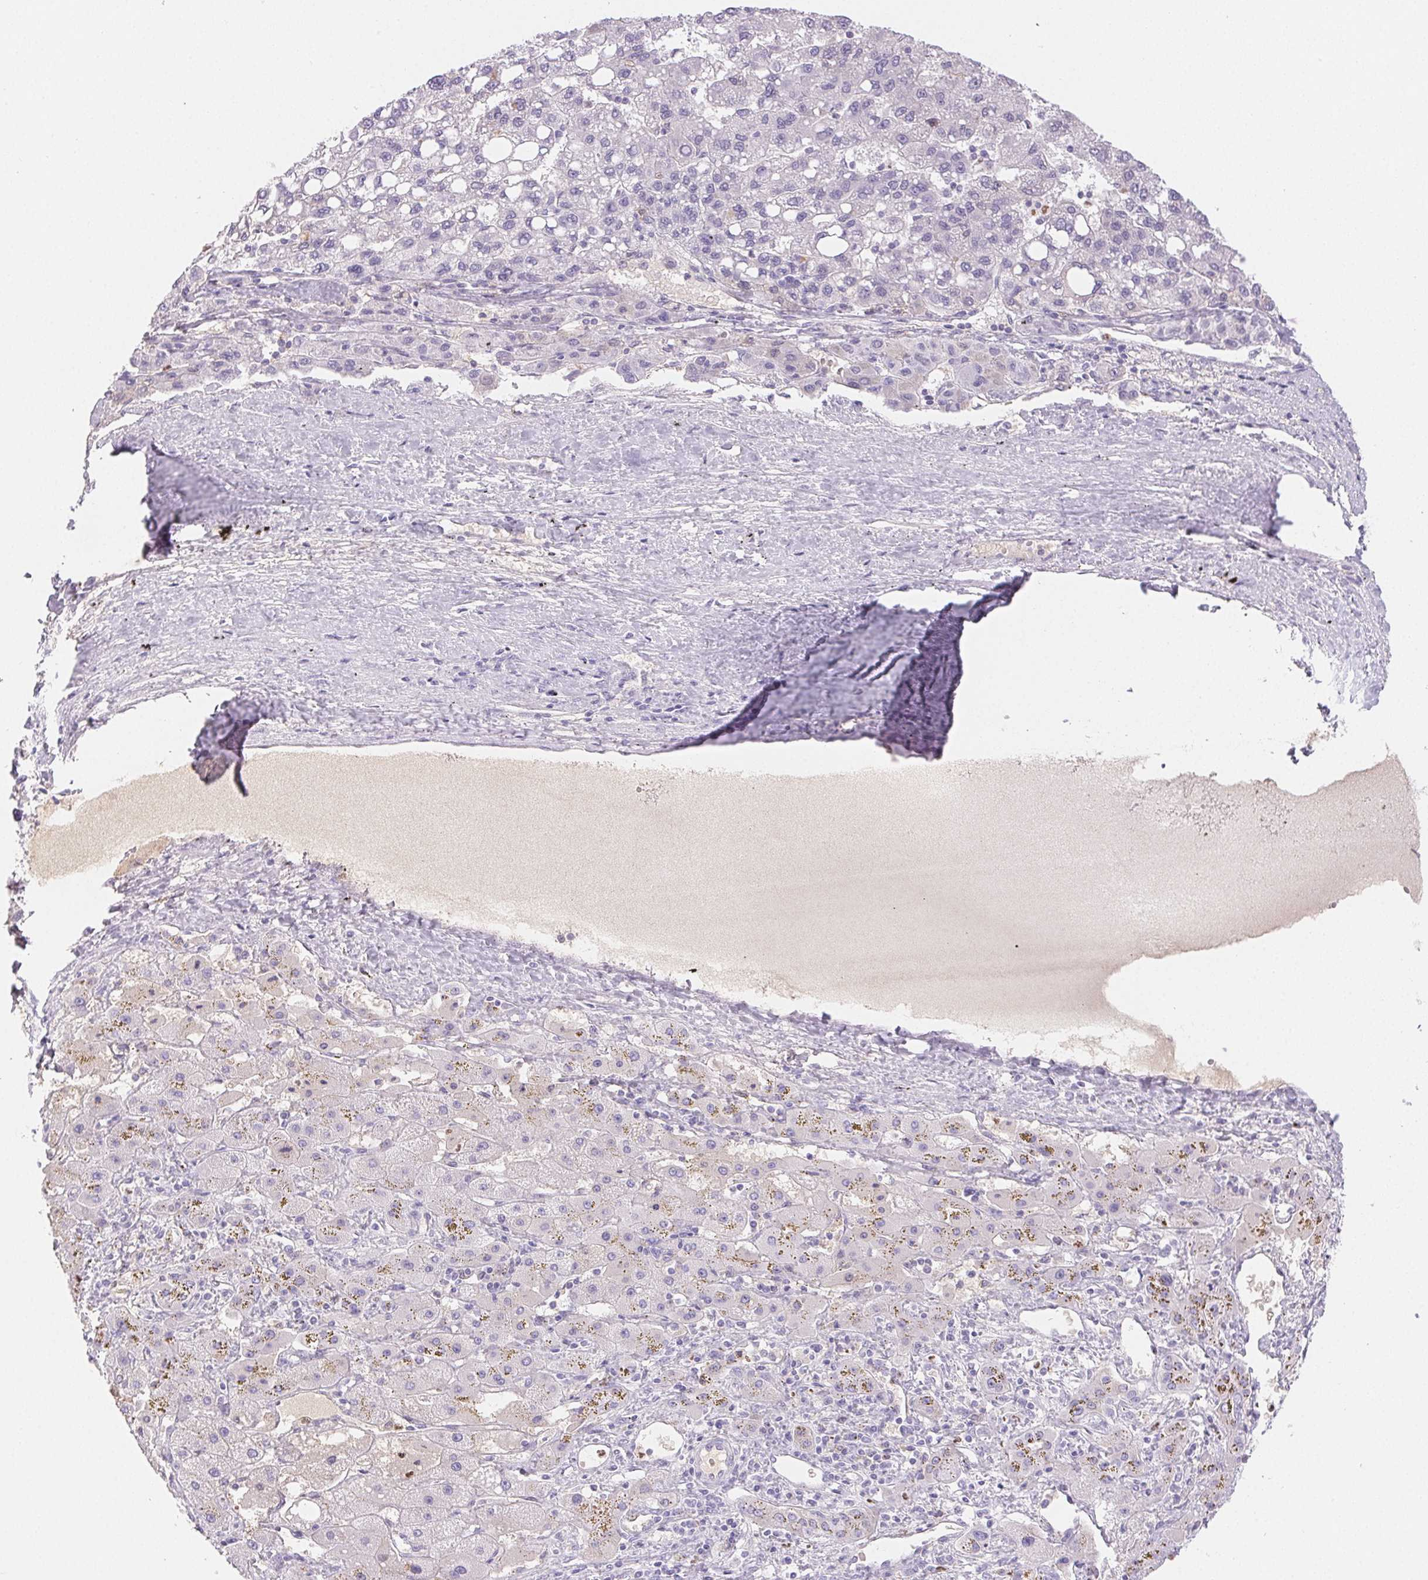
{"staining": {"intensity": "negative", "quantity": "none", "location": "none"}, "tissue": "liver cancer", "cell_type": "Tumor cells", "image_type": "cancer", "snomed": [{"axis": "morphology", "description": "Carcinoma, Hepatocellular, NOS"}, {"axis": "topography", "description": "Liver"}], "caption": "The photomicrograph demonstrates no significant expression in tumor cells of liver cancer (hepatocellular carcinoma).", "gene": "PADI4", "patient": {"sex": "female", "age": 82}}